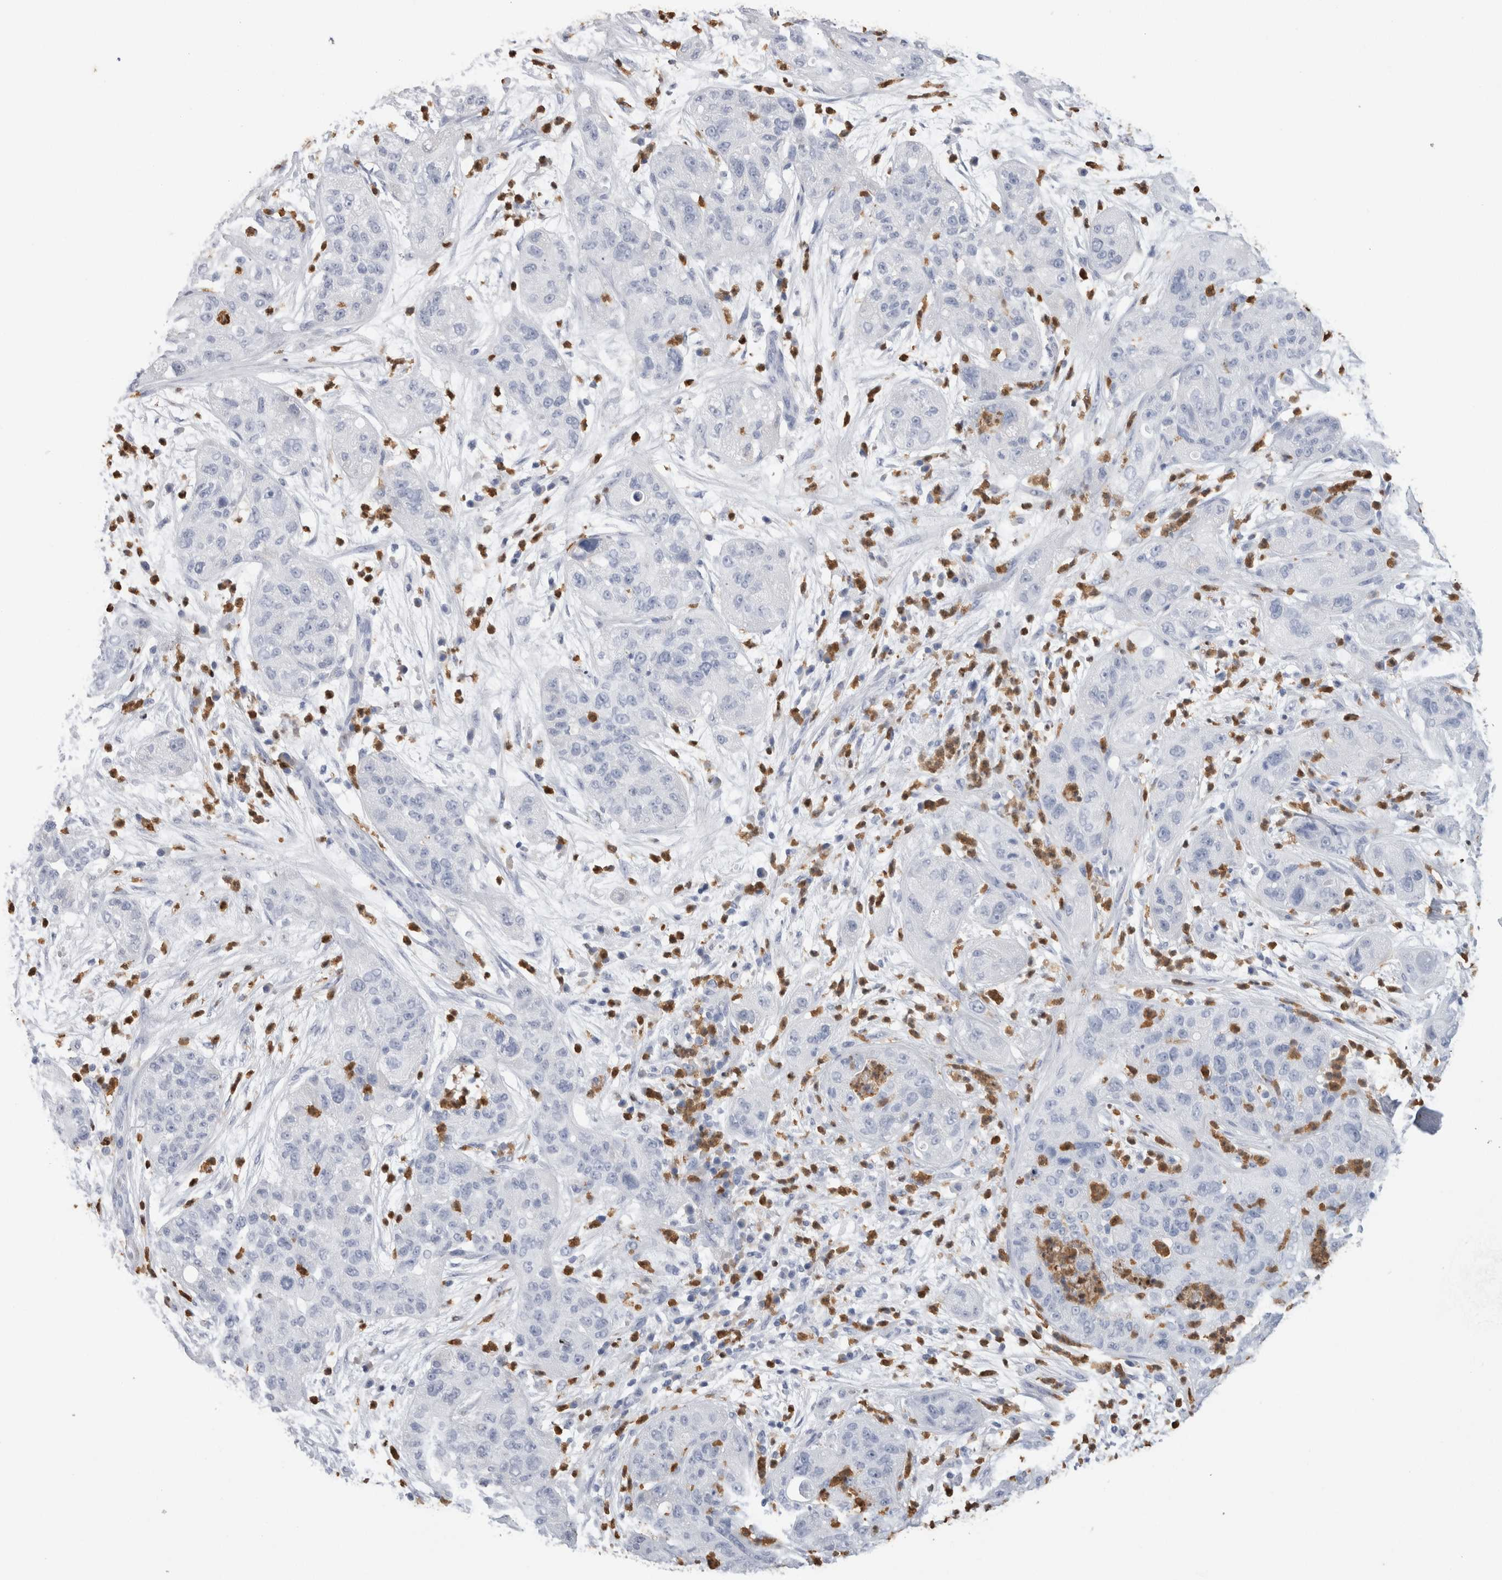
{"staining": {"intensity": "negative", "quantity": "none", "location": "none"}, "tissue": "pancreatic cancer", "cell_type": "Tumor cells", "image_type": "cancer", "snomed": [{"axis": "morphology", "description": "Adenocarcinoma, NOS"}, {"axis": "topography", "description": "Pancreas"}], "caption": "The histopathology image shows no staining of tumor cells in pancreatic cancer (adenocarcinoma).", "gene": "S100A12", "patient": {"sex": "female", "age": 78}}